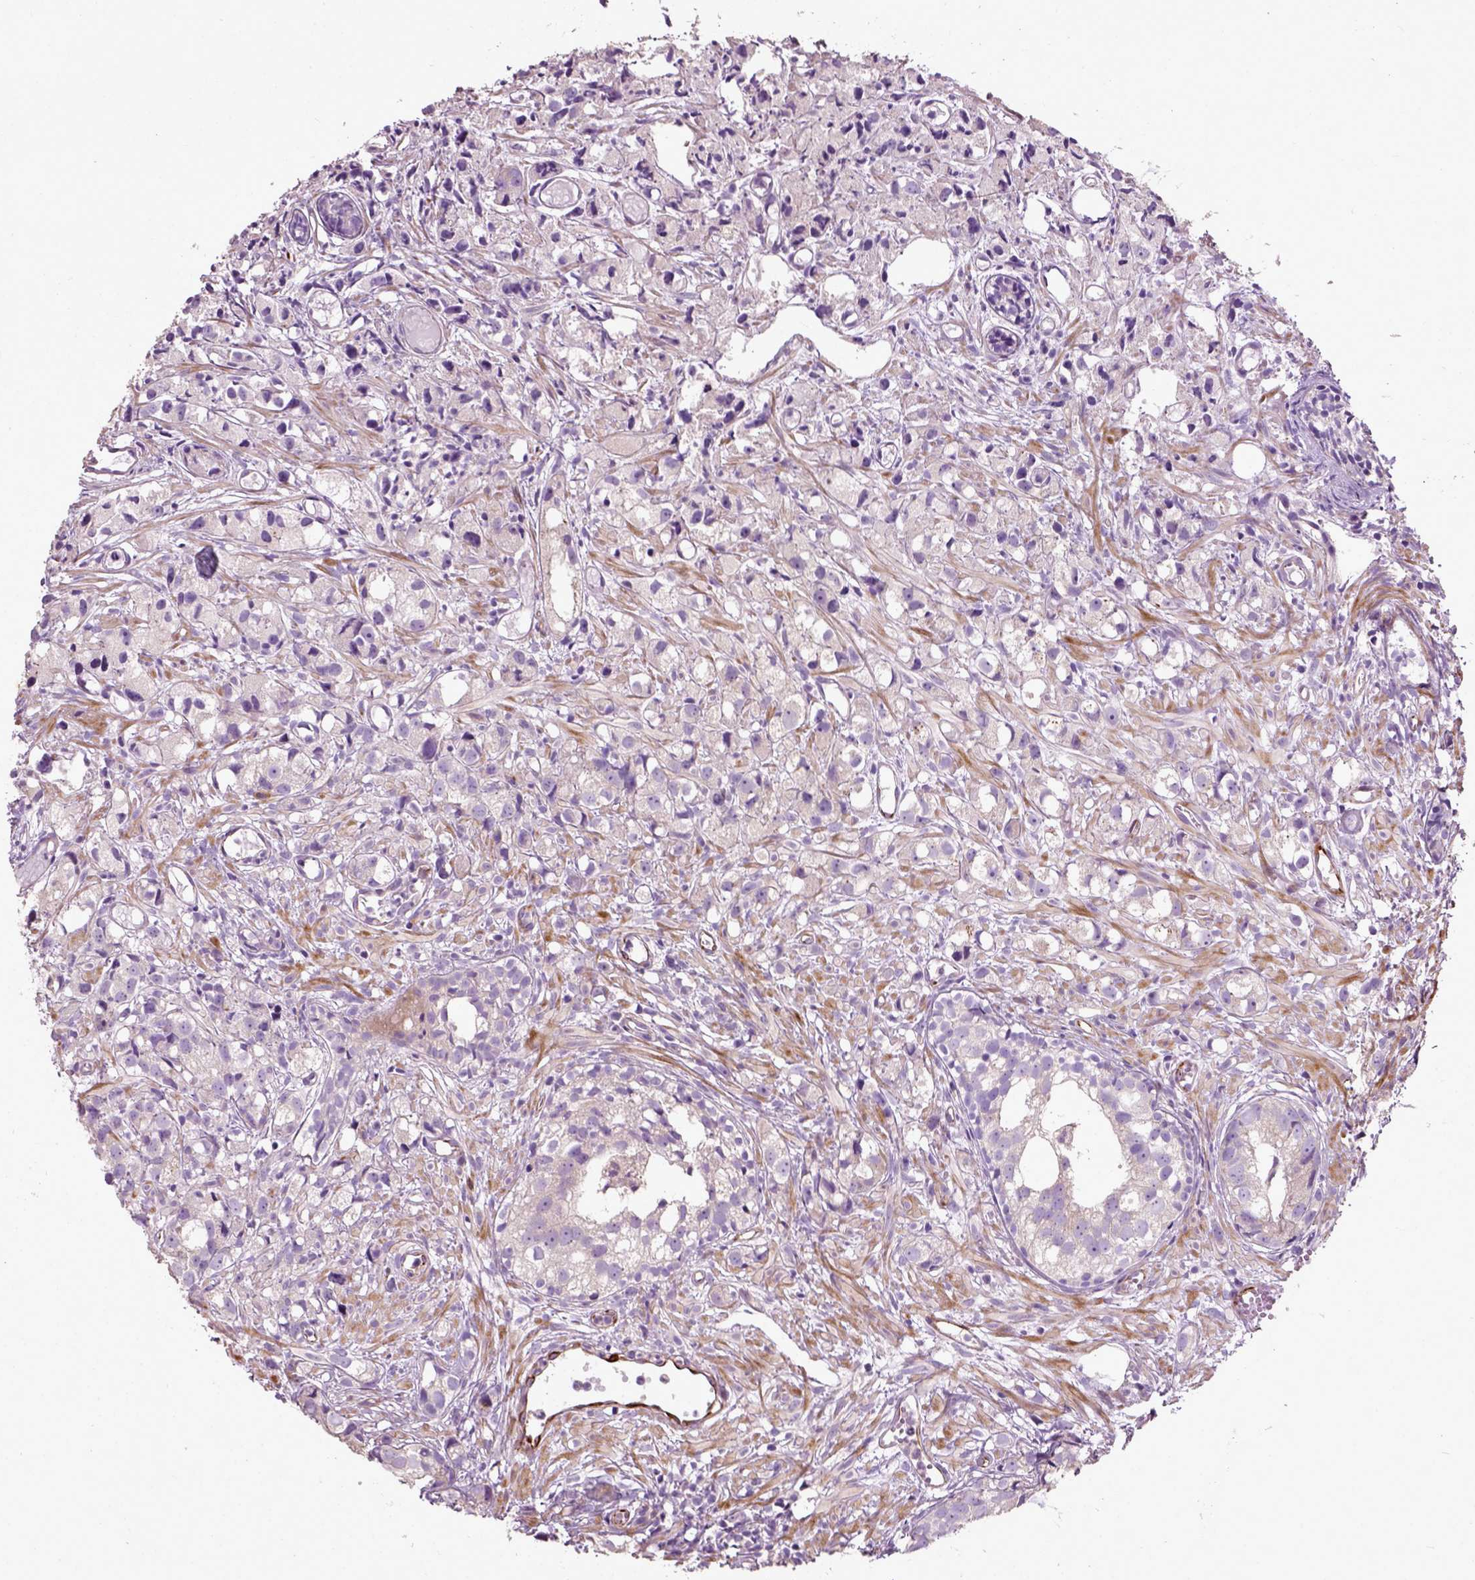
{"staining": {"intensity": "negative", "quantity": "none", "location": "none"}, "tissue": "prostate cancer", "cell_type": "Tumor cells", "image_type": "cancer", "snomed": [{"axis": "morphology", "description": "Adenocarcinoma, High grade"}, {"axis": "topography", "description": "Prostate"}], "caption": "An immunohistochemistry (IHC) histopathology image of prostate adenocarcinoma (high-grade) is shown. There is no staining in tumor cells of prostate adenocarcinoma (high-grade).", "gene": "PKP3", "patient": {"sex": "male", "age": 68}}